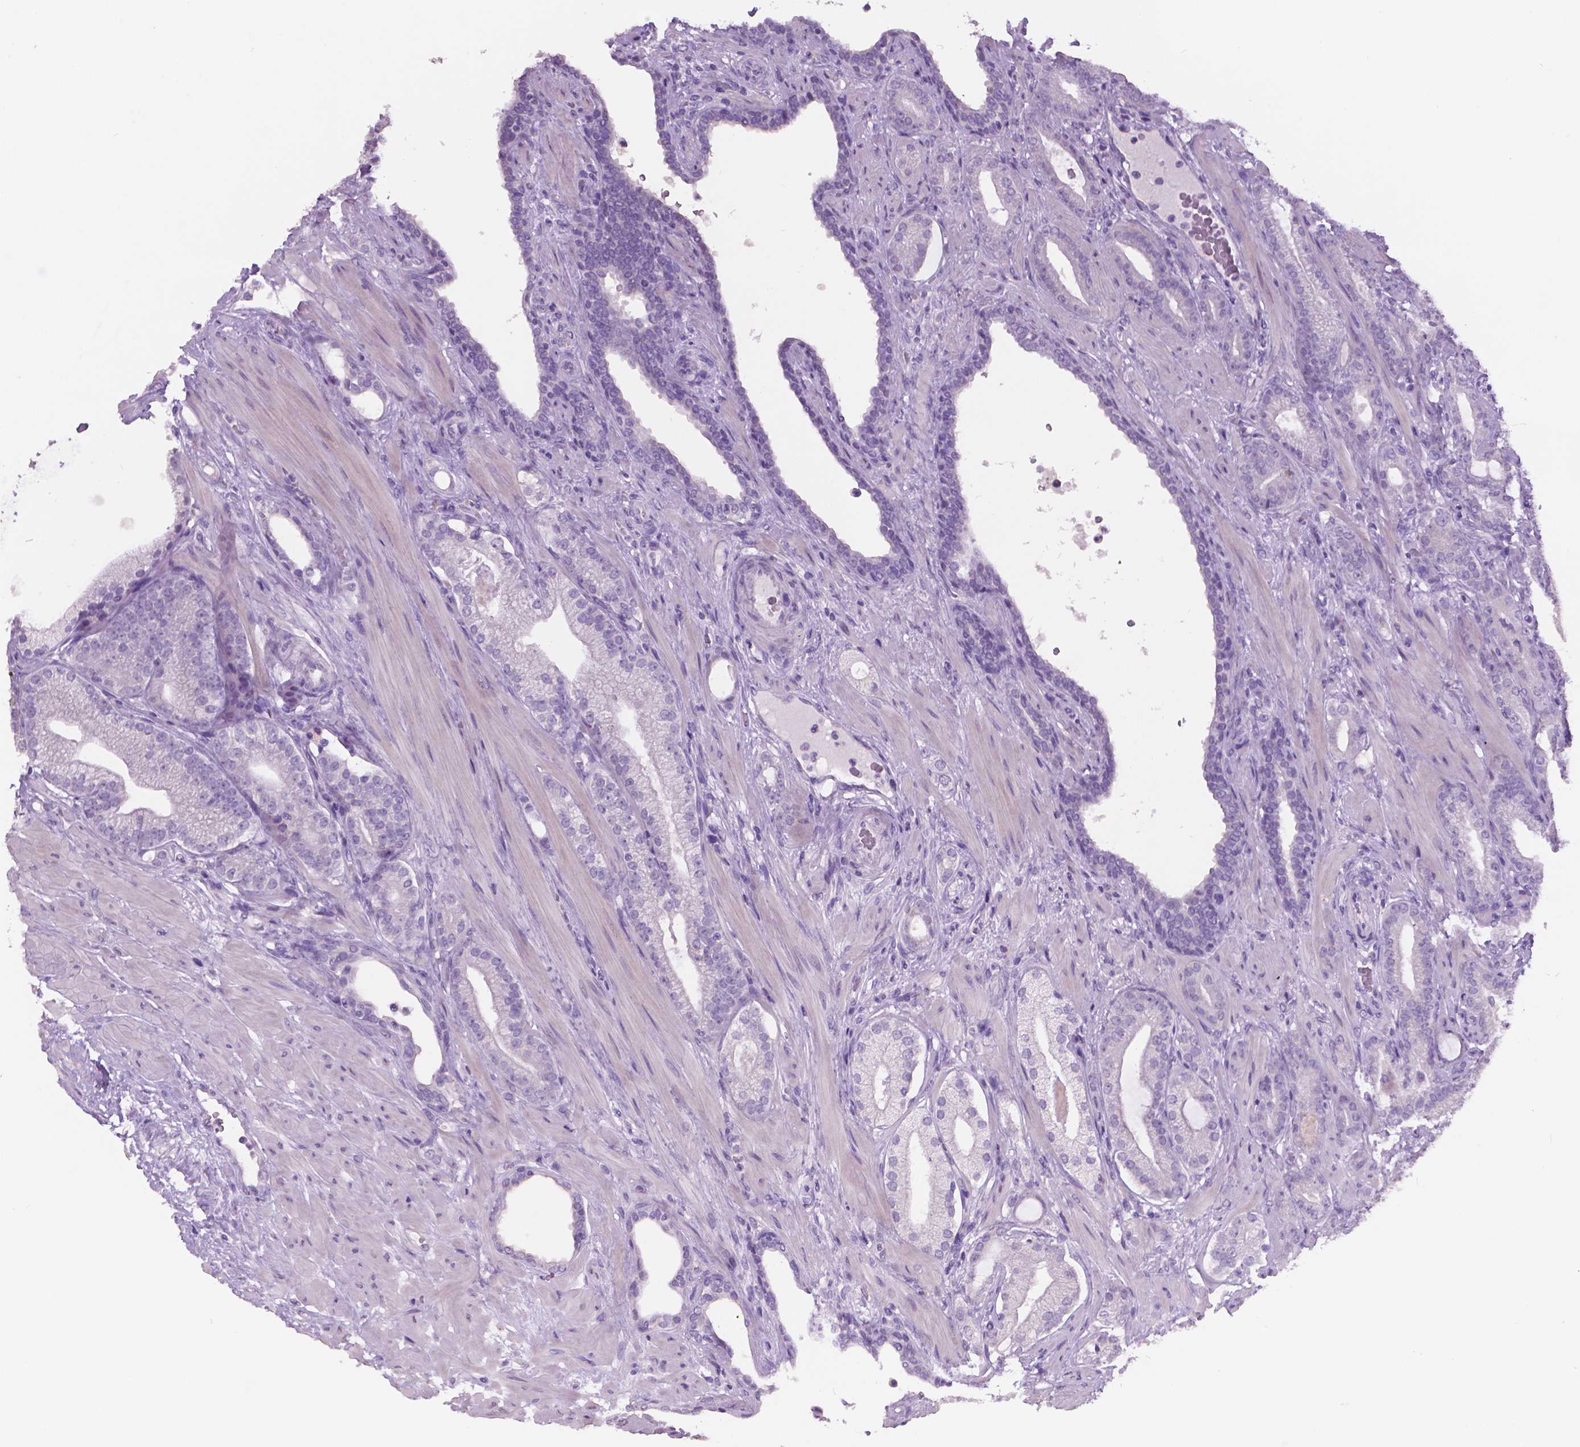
{"staining": {"intensity": "negative", "quantity": "none", "location": "none"}, "tissue": "prostate cancer", "cell_type": "Tumor cells", "image_type": "cancer", "snomed": [{"axis": "morphology", "description": "Adenocarcinoma, Low grade"}, {"axis": "topography", "description": "Prostate"}], "caption": "High power microscopy micrograph of an immunohistochemistry (IHC) image of low-grade adenocarcinoma (prostate), revealing no significant positivity in tumor cells.", "gene": "TNNI2", "patient": {"sex": "male", "age": 57}}